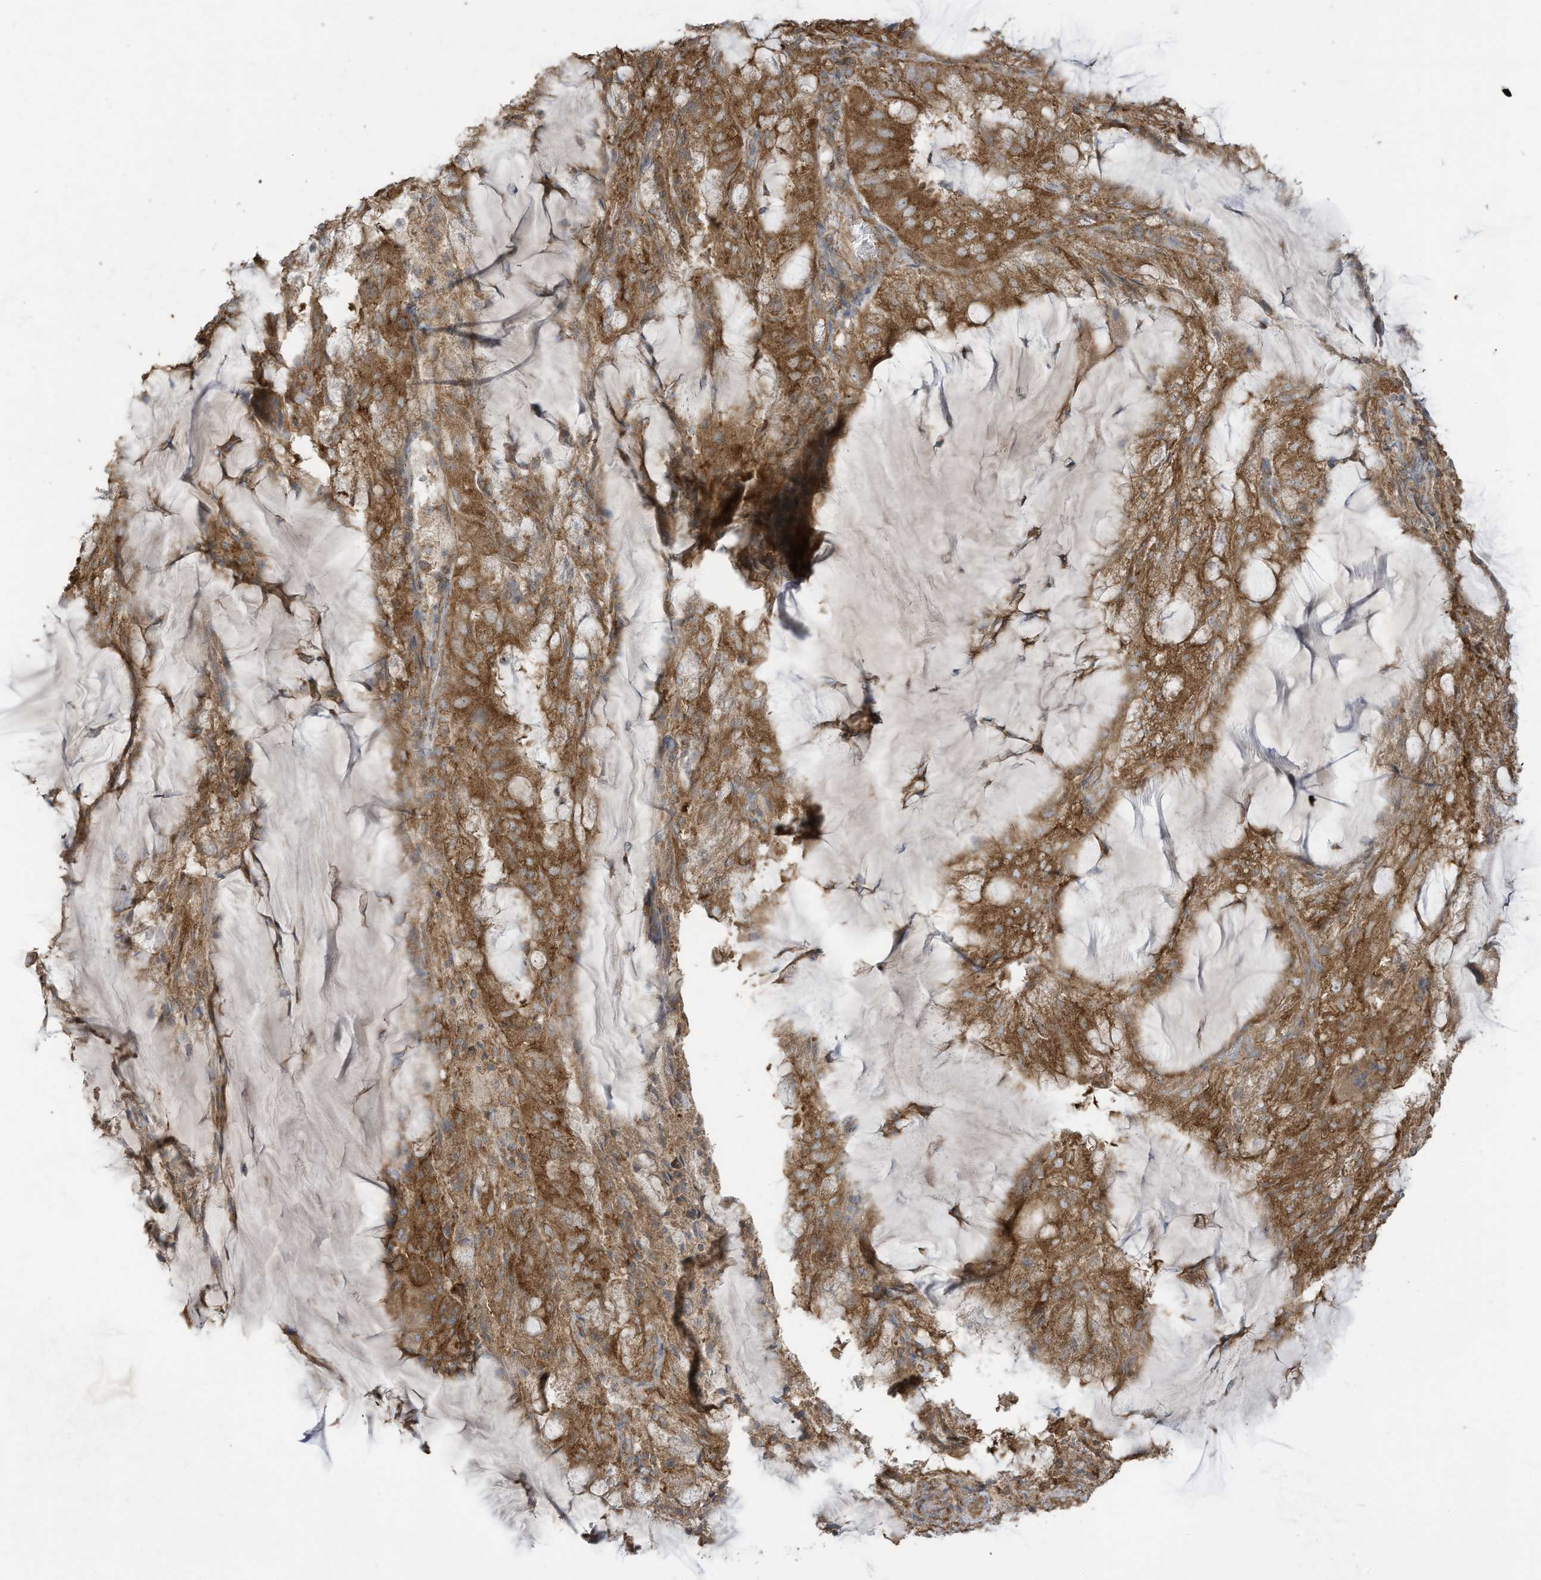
{"staining": {"intensity": "moderate", "quantity": ">75%", "location": "cytoplasmic/membranous"}, "tissue": "endometrial cancer", "cell_type": "Tumor cells", "image_type": "cancer", "snomed": [{"axis": "morphology", "description": "Adenocarcinoma, NOS"}, {"axis": "topography", "description": "Endometrium"}], "caption": "Immunohistochemistry photomicrograph of neoplastic tissue: endometrial cancer (adenocarcinoma) stained using immunohistochemistry demonstrates medium levels of moderate protein expression localized specifically in the cytoplasmic/membranous of tumor cells, appearing as a cytoplasmic/membranous brown color.", "gene": "CGAS", "patient": {"sex": "female", "age": 81}}